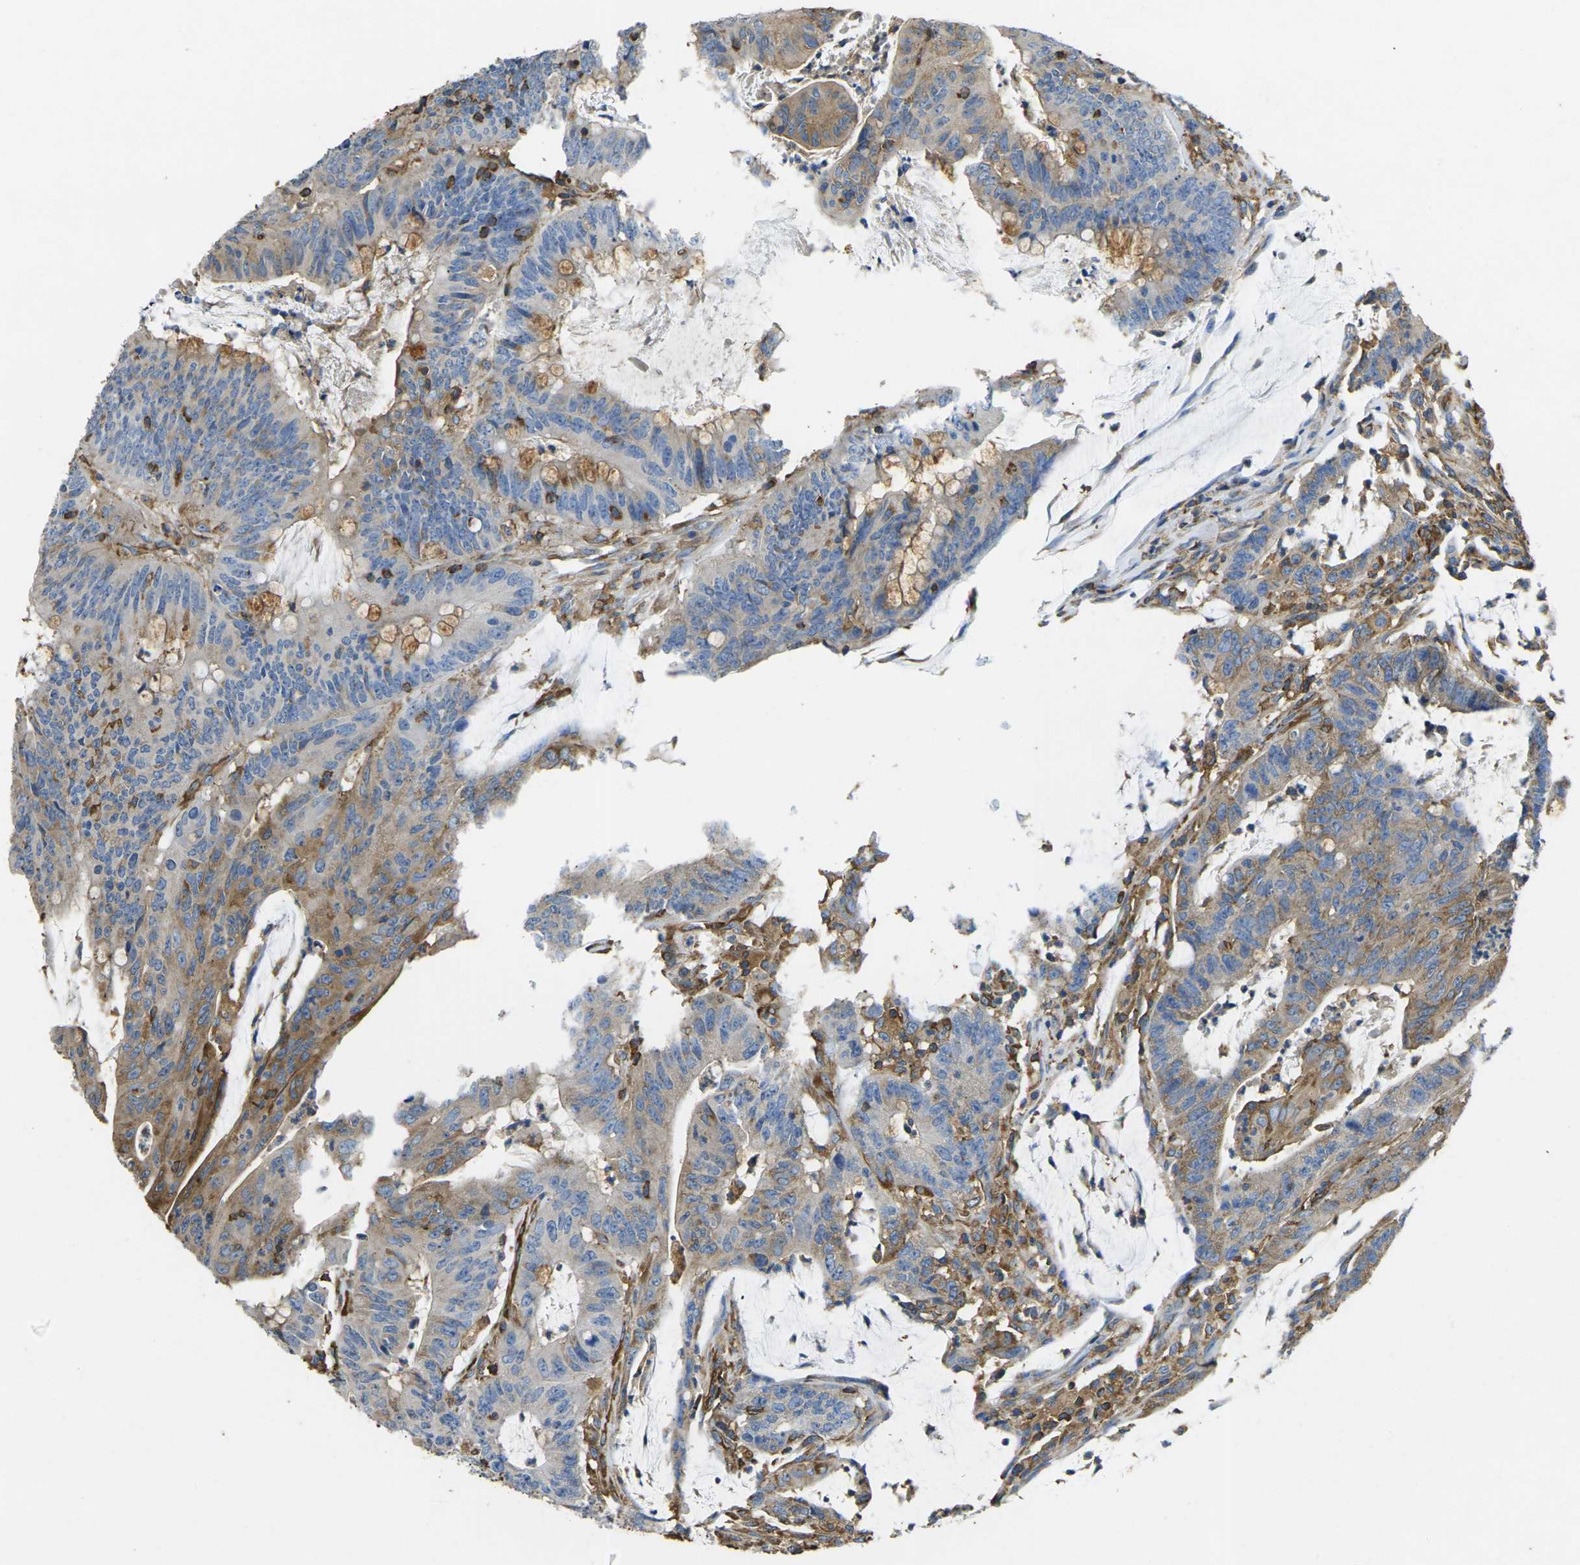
{"staining": {"intensity": "moderate", "quantity": "<25%", "location": "cytoplasmic/membranous"}, "tissue": "colorectal cancer", "cell_type": "Tumor cells", "image_type": "cancer", "snomed": [{"axis": "morphology", "description": "Adenocarcinoma, NOS"}, {"axis": "topography", "description": "Colon"}], "caption": "The histopathology image reveals a brown stain indicating the presence of a protein in the cytoplasmic/membranous of tumor cells in colorectal cancer (adenocarcinoma). The protein of interest is shown in brown color, while the nuclei are stained blue.", "gene": "FAM110D", "patient": {"sex": "male", "age": 45}}